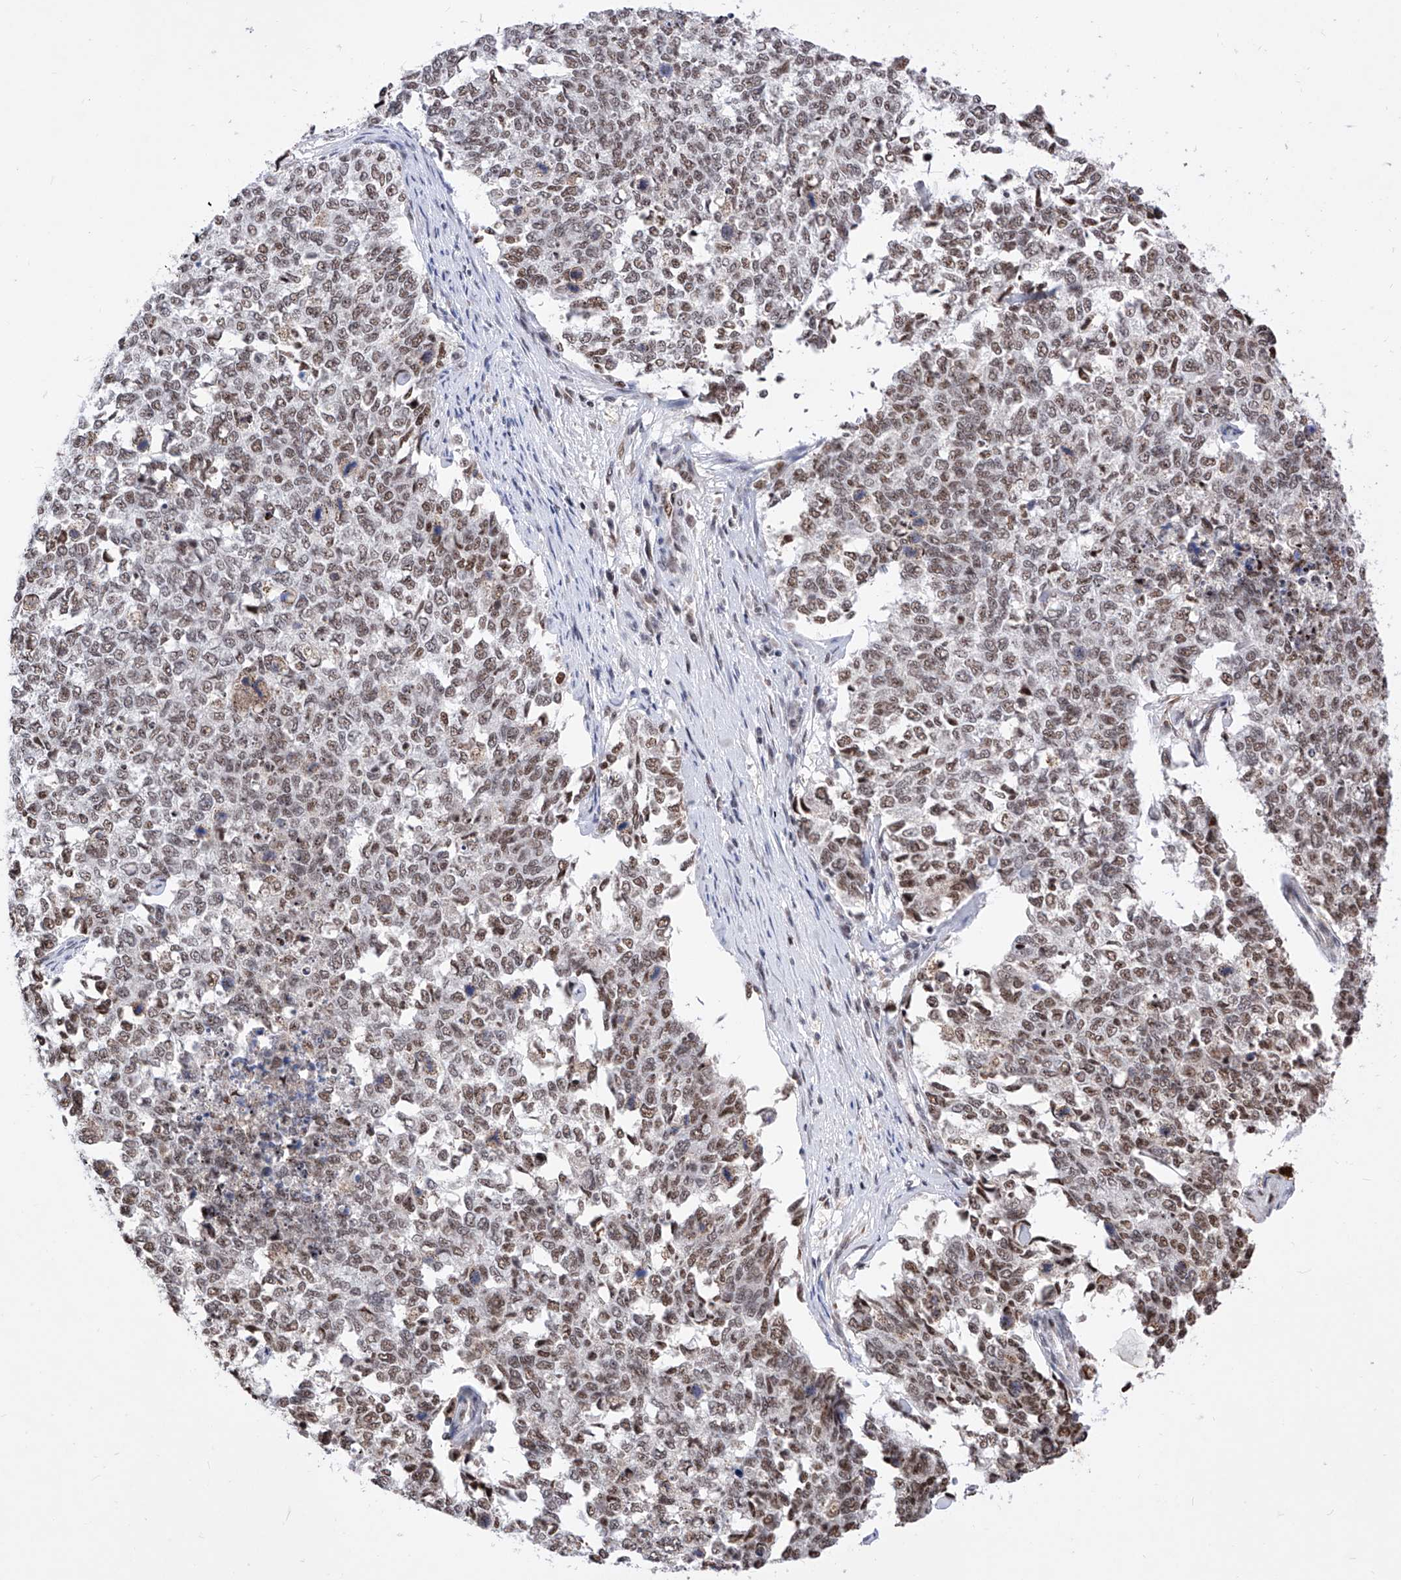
{"staining": {"intensity": "moderate", "quantity": ">75%", "location": "nuclear"}, "tissue": "cervical cancer", "cell_type": "Tumor cells", "image_type": "cancer", "snomed": [{"axis": "morphology", "description": "Squamous cell carcinoma, NOS"}, {"axis": "topography", "description": "Cervix"}], "caption": "Cervical cancer (squamous cell carcinoma) stained with a protein marker demonstrates moderate staining in tumor cells.", "gene": "PHF5A", "patient": {"sex": "female", "age": 63}}